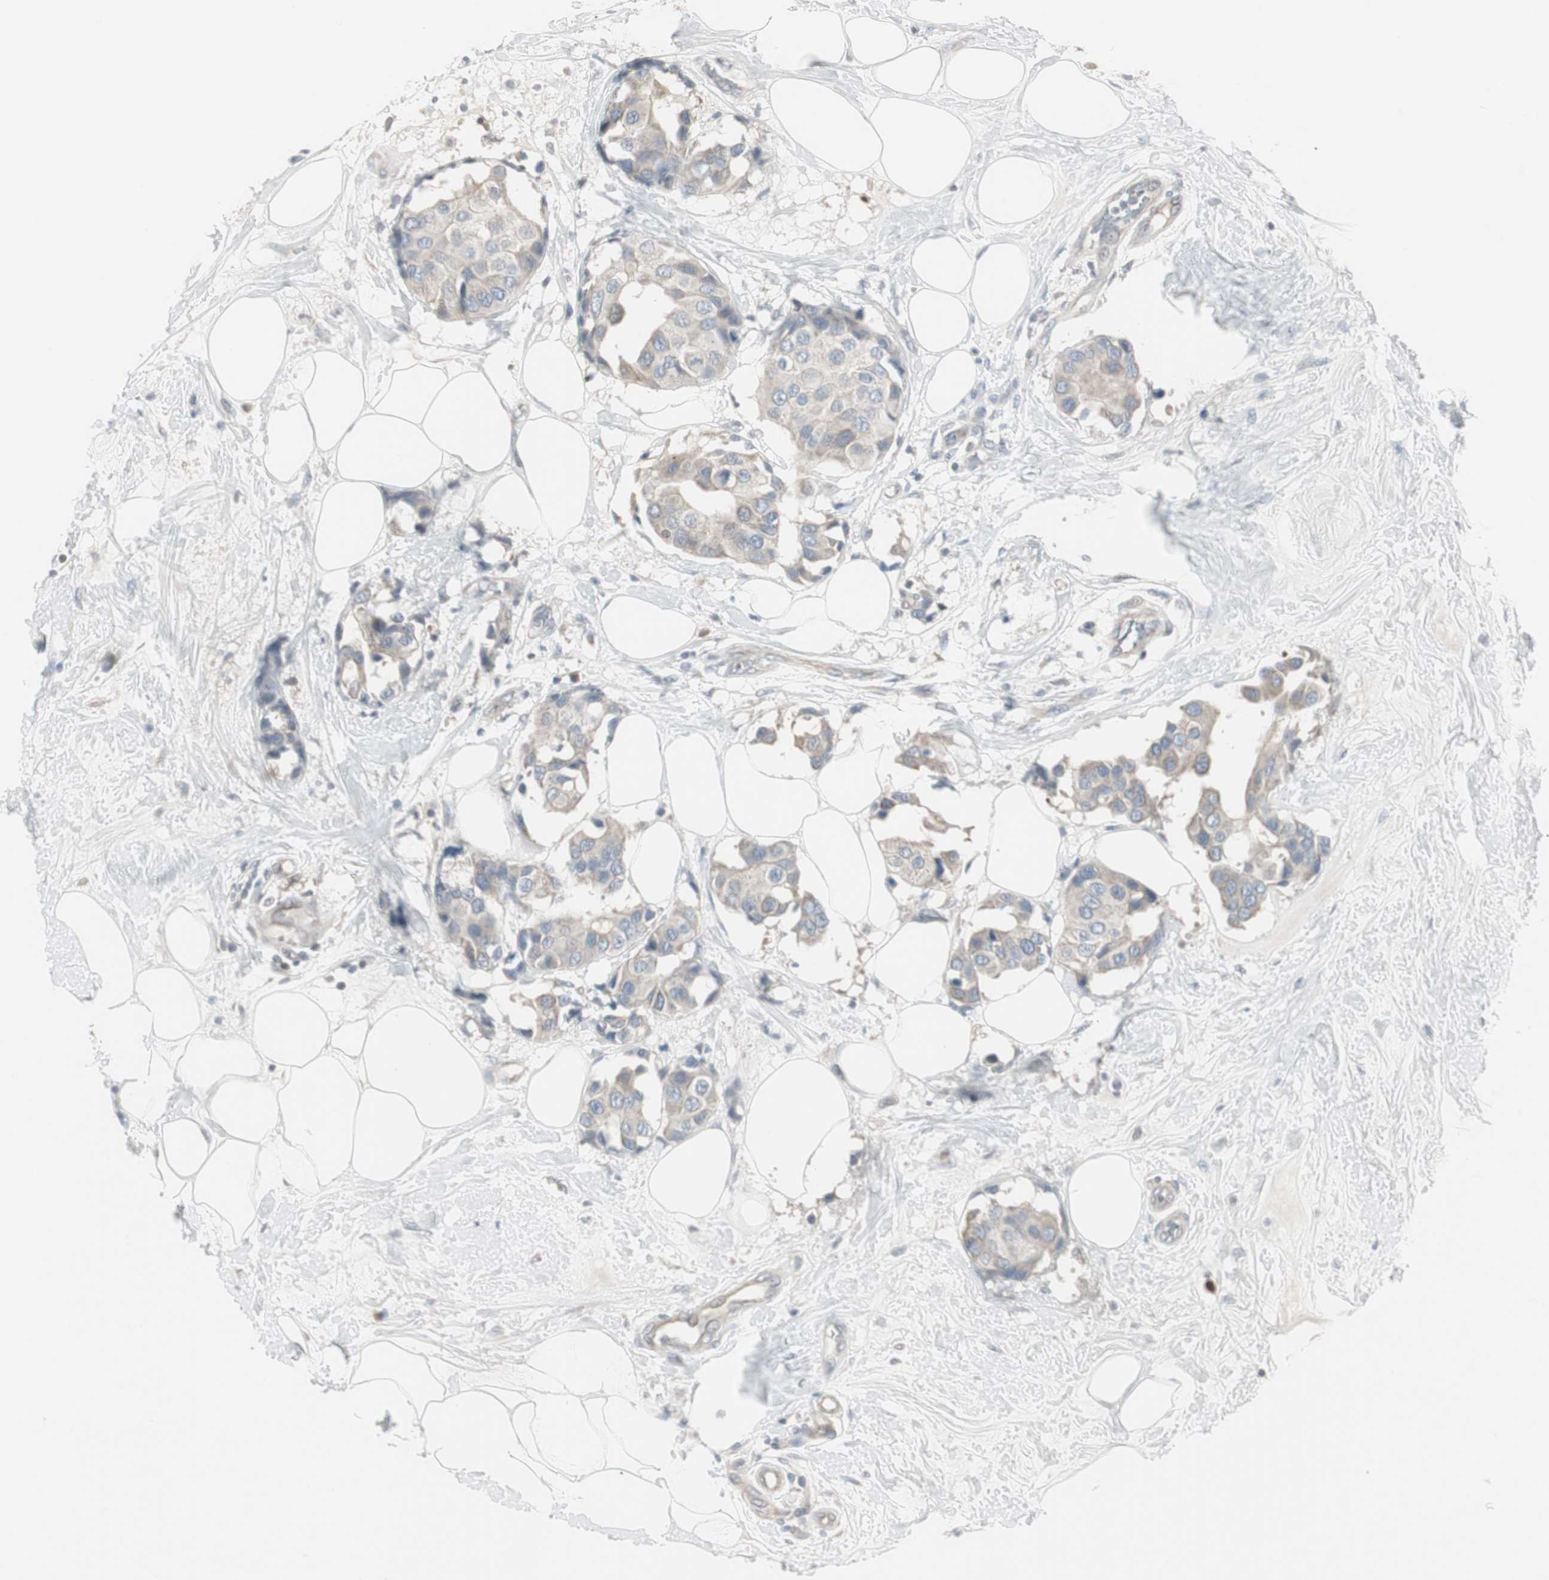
{"staining": {"intensity": "weak", "quantity": "<25%", "location": "cytoplasmic/membranous"}, "tissue": "breast cancer", "cell_type": "Tumor cells", "image_type": "cancer", "snomed": [{"axis": "morphology", "description": "Normal tissue, NOS"}, {"axis": "morphology", "description": "Duct carcinoma"}, {"axis": "topography", "description": "Breast"}], "caption": "Immunohistochemistry (IHC) image of neoplastic tissue: breast infiltrating ductal carcinoma stained with DAB (3,3'-diaminobenzidine) shows no significant protein staining in tumor cells.", "gene": "DMPK", "patient": {"sex": "female", "age": 39}}